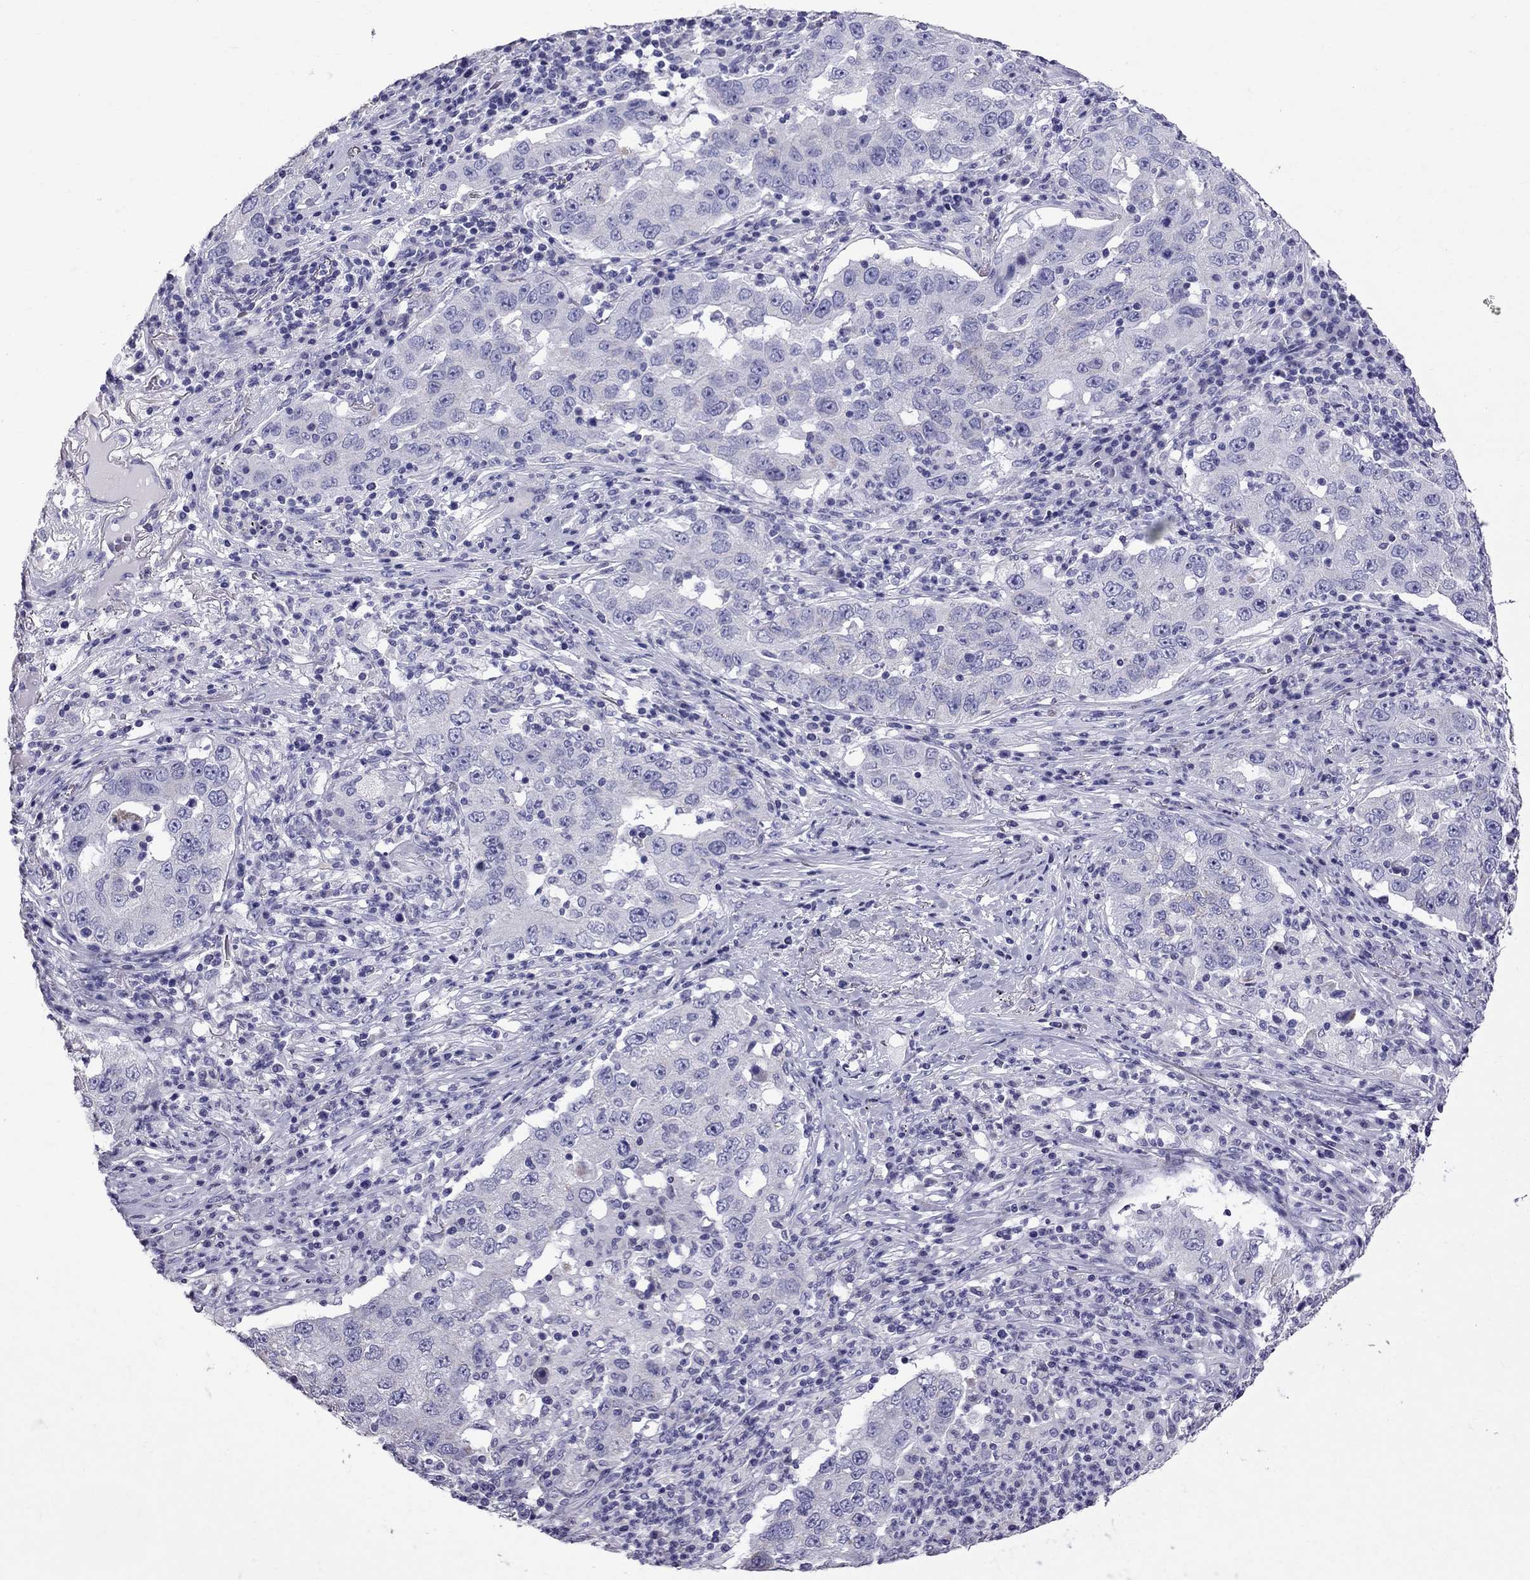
{"staining": {"intensity": "negative", "quantity": "none", "location": "none"}, "tissue": "lung cancer", "cell_type": "Tumor cells", "image_type": "cancer", "snomed": [{"axis": "morphology", "description": "Adenocarcinoma, NOS"}, {"axis": "topography", "description": "Lung"}], "caption": "High power microscopy histopathology image of an immunohistochemistry micrograph of adenocarcinoma (lung), revealing no significant expression in tumor cells.", "gene": "TTLL13", "patient": {"sex": "male", "age": 73}}